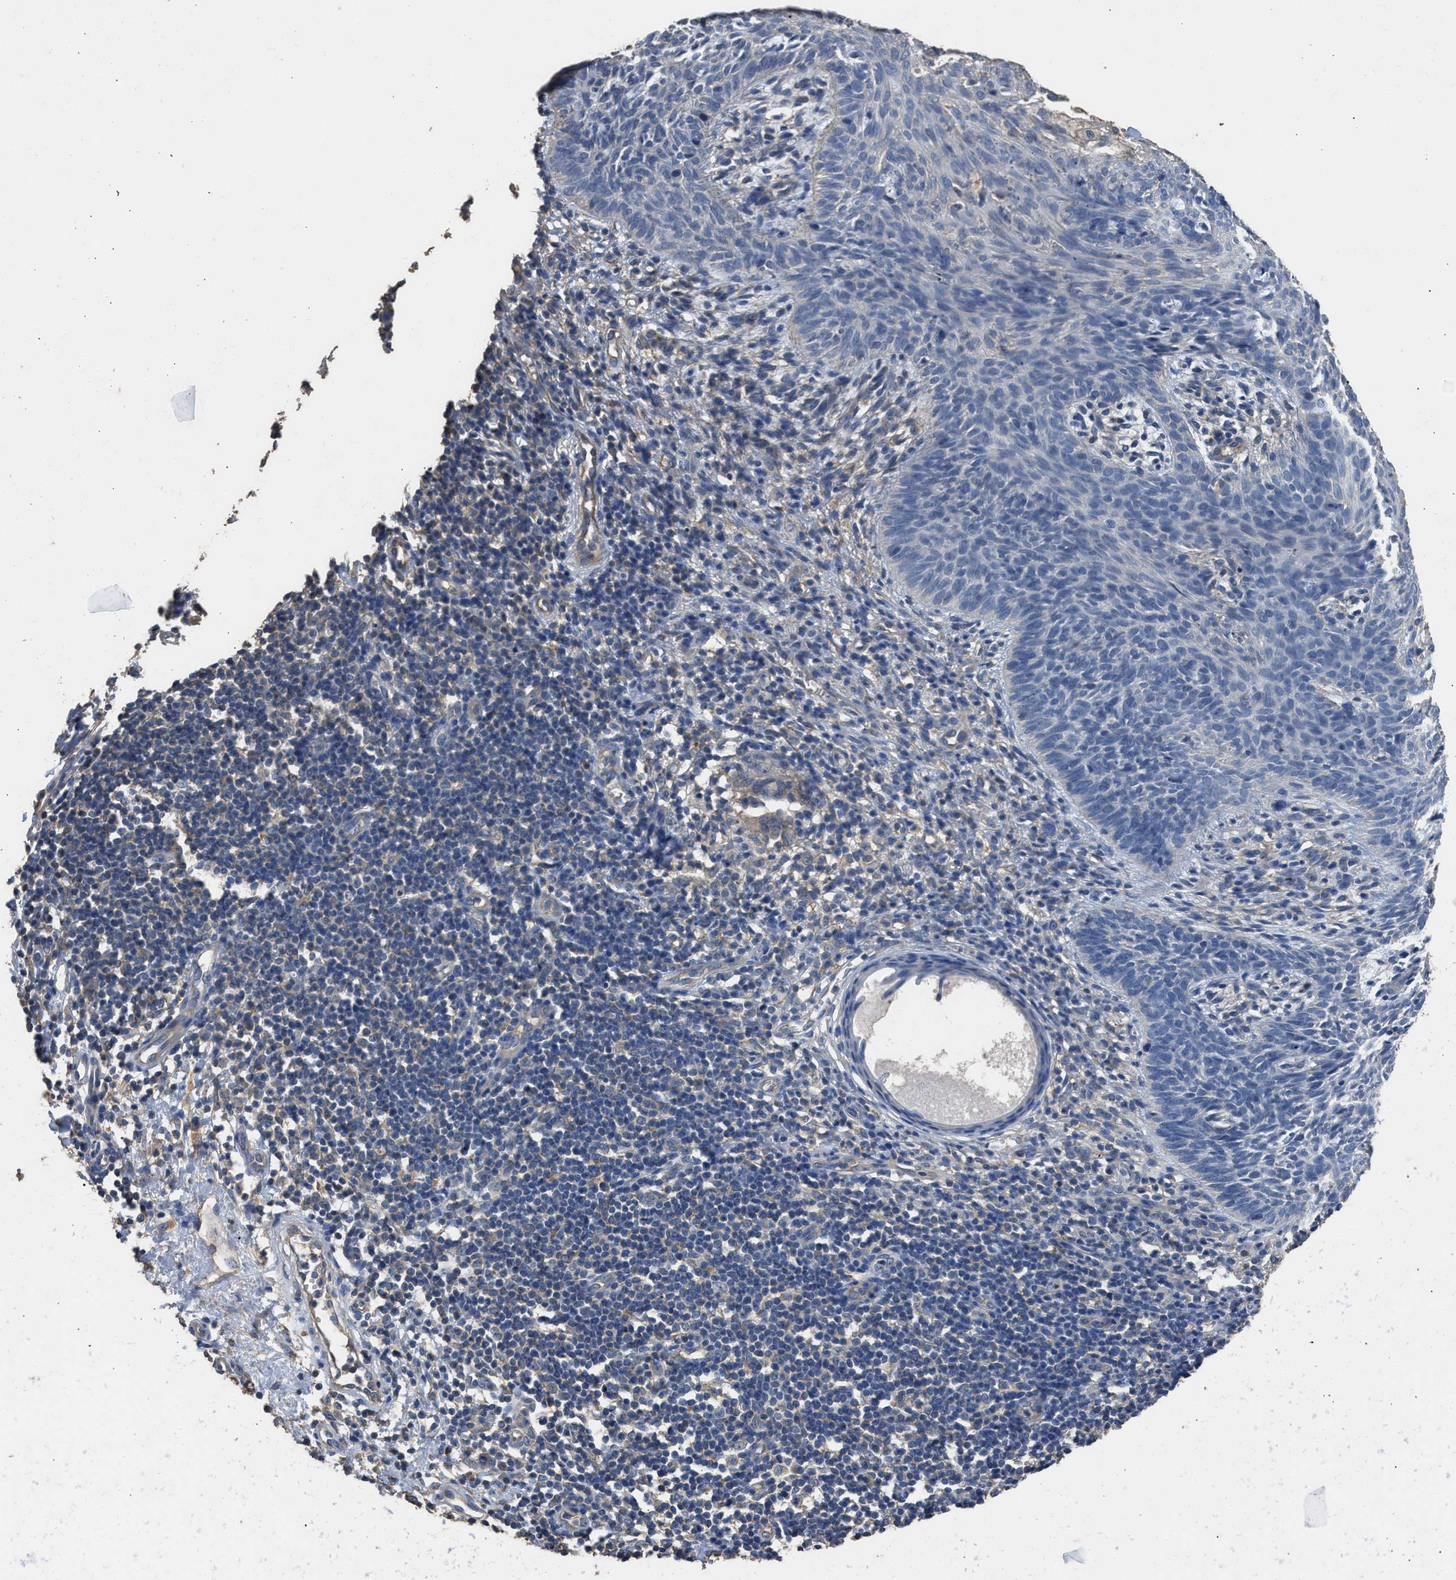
{"staining": {"intensity": "negative", "quantity": "none", "location": "none"}, "tissue": "skin cancer", "cell_type": "Tumor cells", "image_type": "cancer", "snomed": [{"axis": "morphology", "description": "Basal cell carcinoma"}, {"axis": "topography", "description": "Skin"}], "caption": "A photomicrograph of skin cancer stained for a protein exhibits no brown staining in tumor cells.", "gene": "ITSN1", "patient": {"sex": "male", "age": 60}}